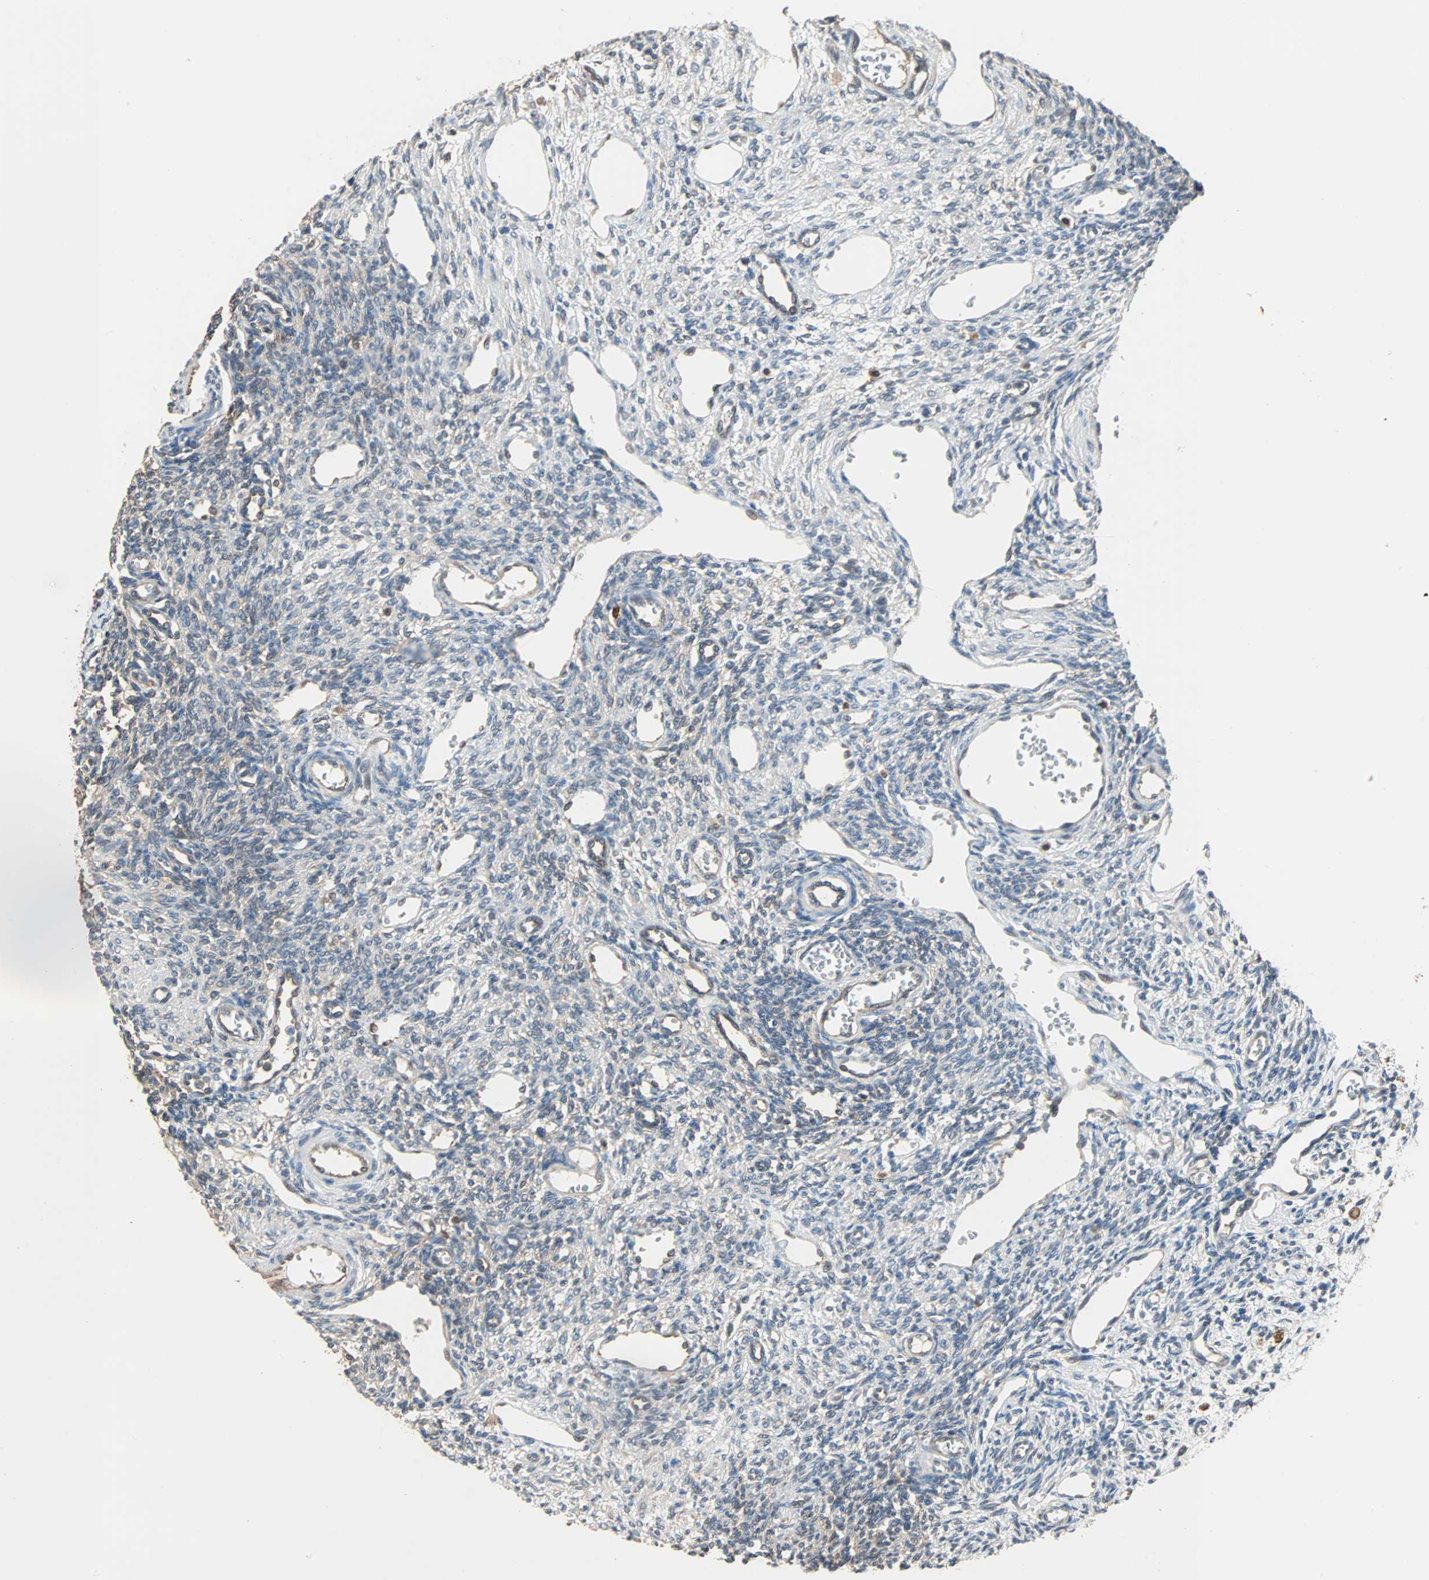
{"staining": {"intensity": "weak", "quantity": "<25%", "location": "cytoplasmic/membranous"}, "tissue": "ovary", "cell_type": "Ovarian stroma cells", "image_type": "normal", "snomed": [{"axis": "morphology", "description": "Normal tissue, NOS"}, {"axis": "topography", "description": "Ovary"}], "caption": "Human ovary stained for a protein using immunohistochemistry displays no expression in ovarian stroma cells.", "gene": "PRDX1", "patient": {"sex": "female", "age": 33}}